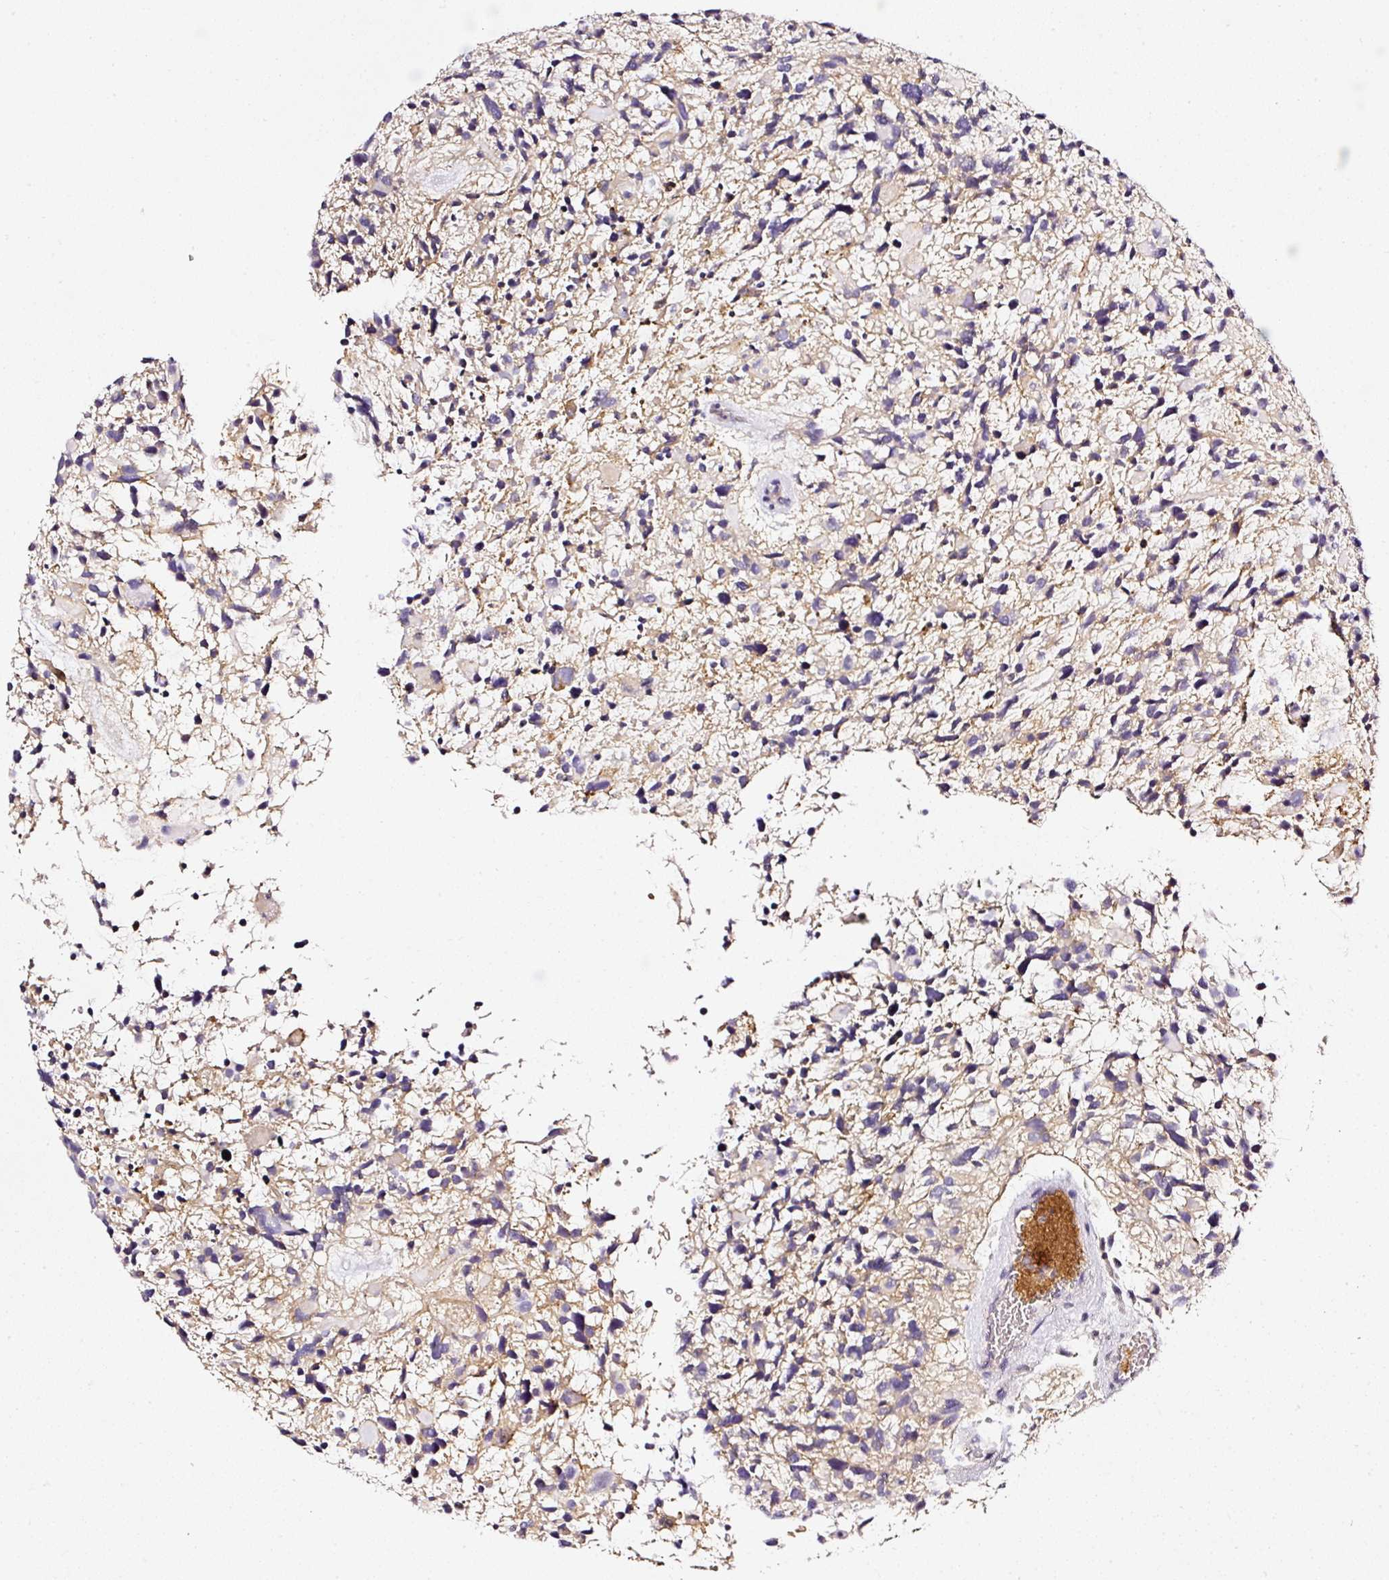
{"staining": {"intensity": "negative", "quantity": "none", "location": "none"}, "tissue": "glioma", "cell_type": "Tumor cells", "image_type": "cancer", "snomed": [{"axis": "morphology", "description": "Glioma, malignant, High grade"}, {"axis": "topography", "description": "Brain"}], "caption": "Histopathology image shows no significant protein staining in tumor cells of malignant glioma (high-grade).", "gene": "CD47", "patient": {"sex": "female", "age": 11}}